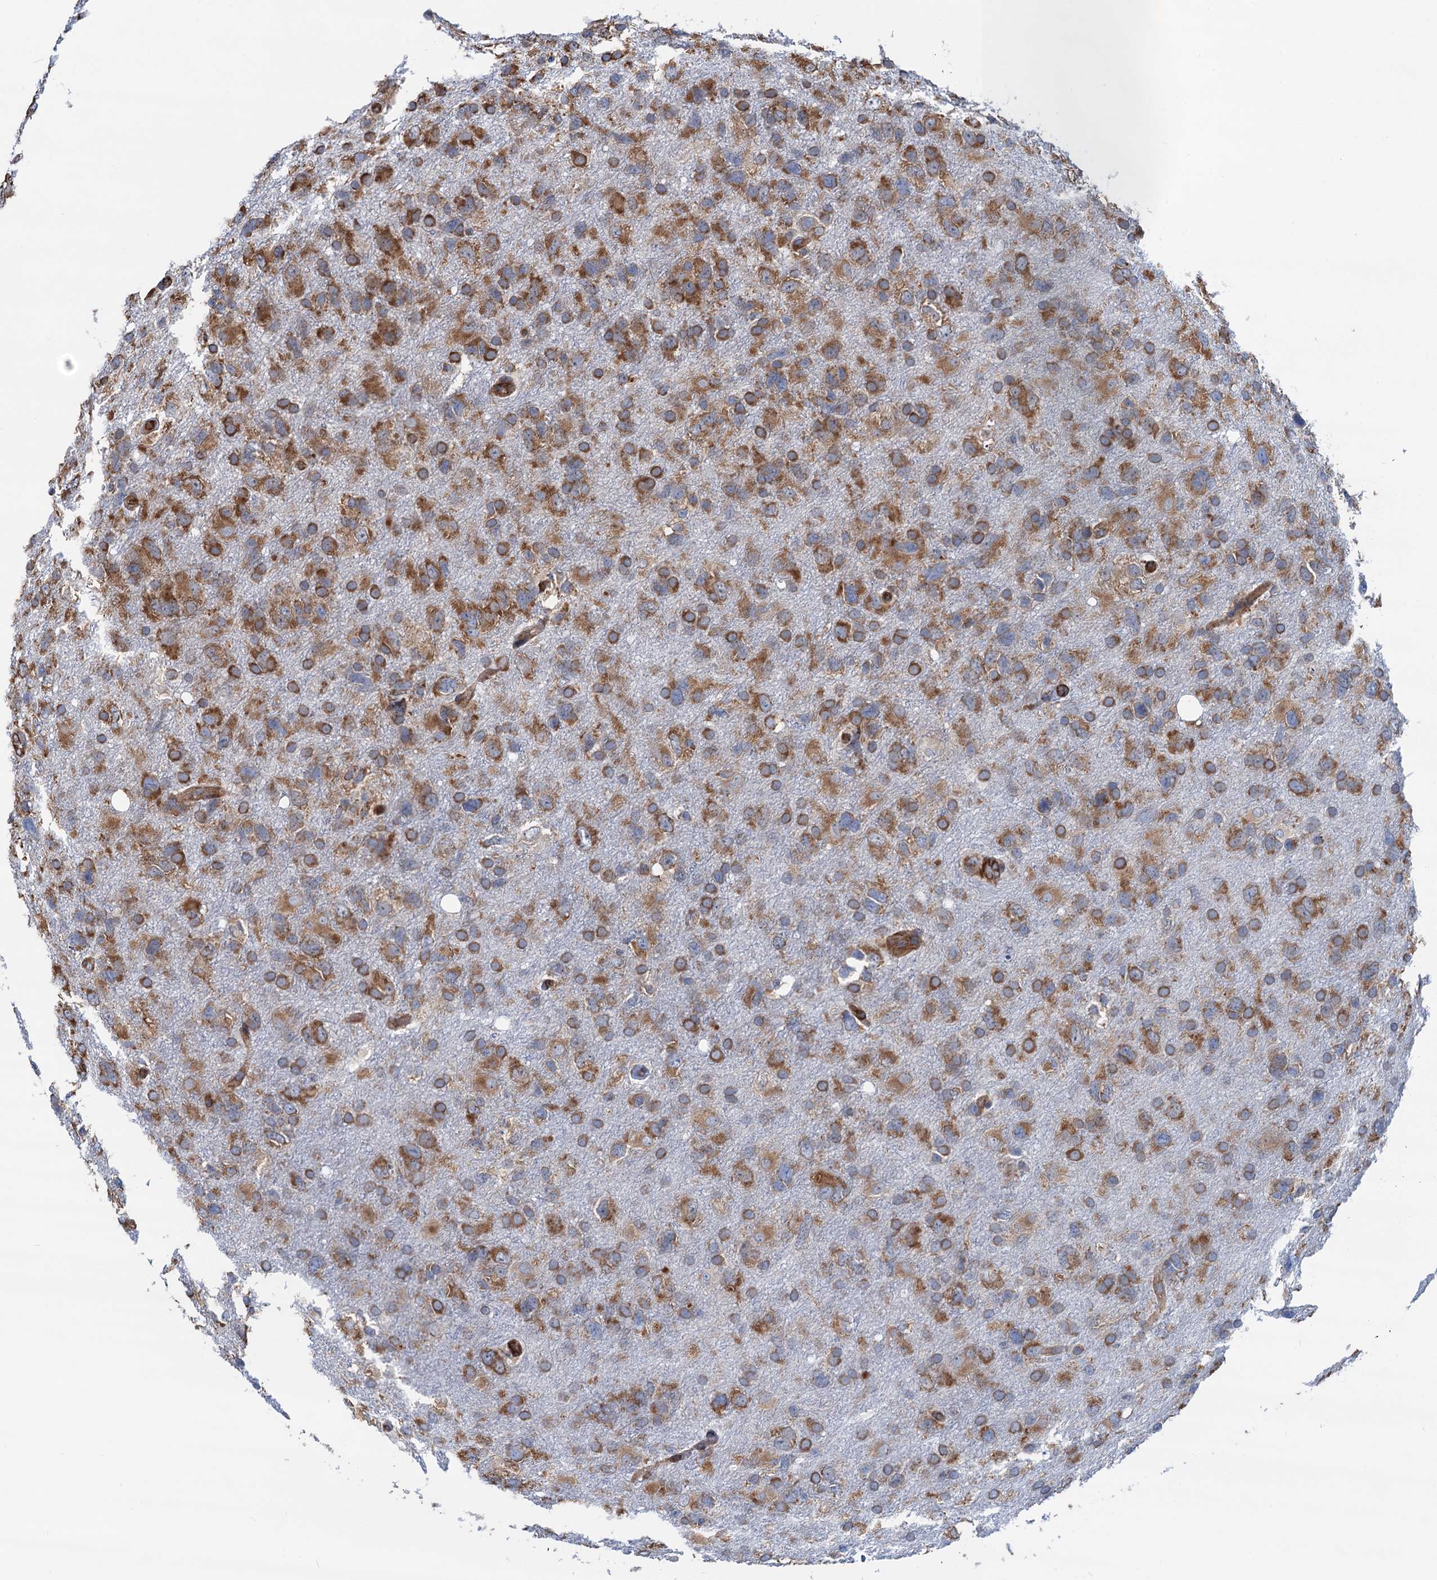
{"staining": {"intensity": "moderate", "quantity": ">75%", "location": "cytoplasmic/membranous"}, "tissue": "glioma", "cell_type": "Tumor cells", "image_type": "cancer", "snomed": [{"axis": "morphology", "description": "Glioma, malignant, High grade"}, {"axis": "topography", "description": "Brain"}], "caption": "Immunohistochemical staining of malignant glioma (high-grade) shows medium levels of moderate cytoplasmic/membranous positivity in about >75% of tumor cells. (DAB IHC, brown staining for protein, blue staining for nuclei).", "gene": "SLC12A7", "patient": {"sex": "male", "age": 61}}